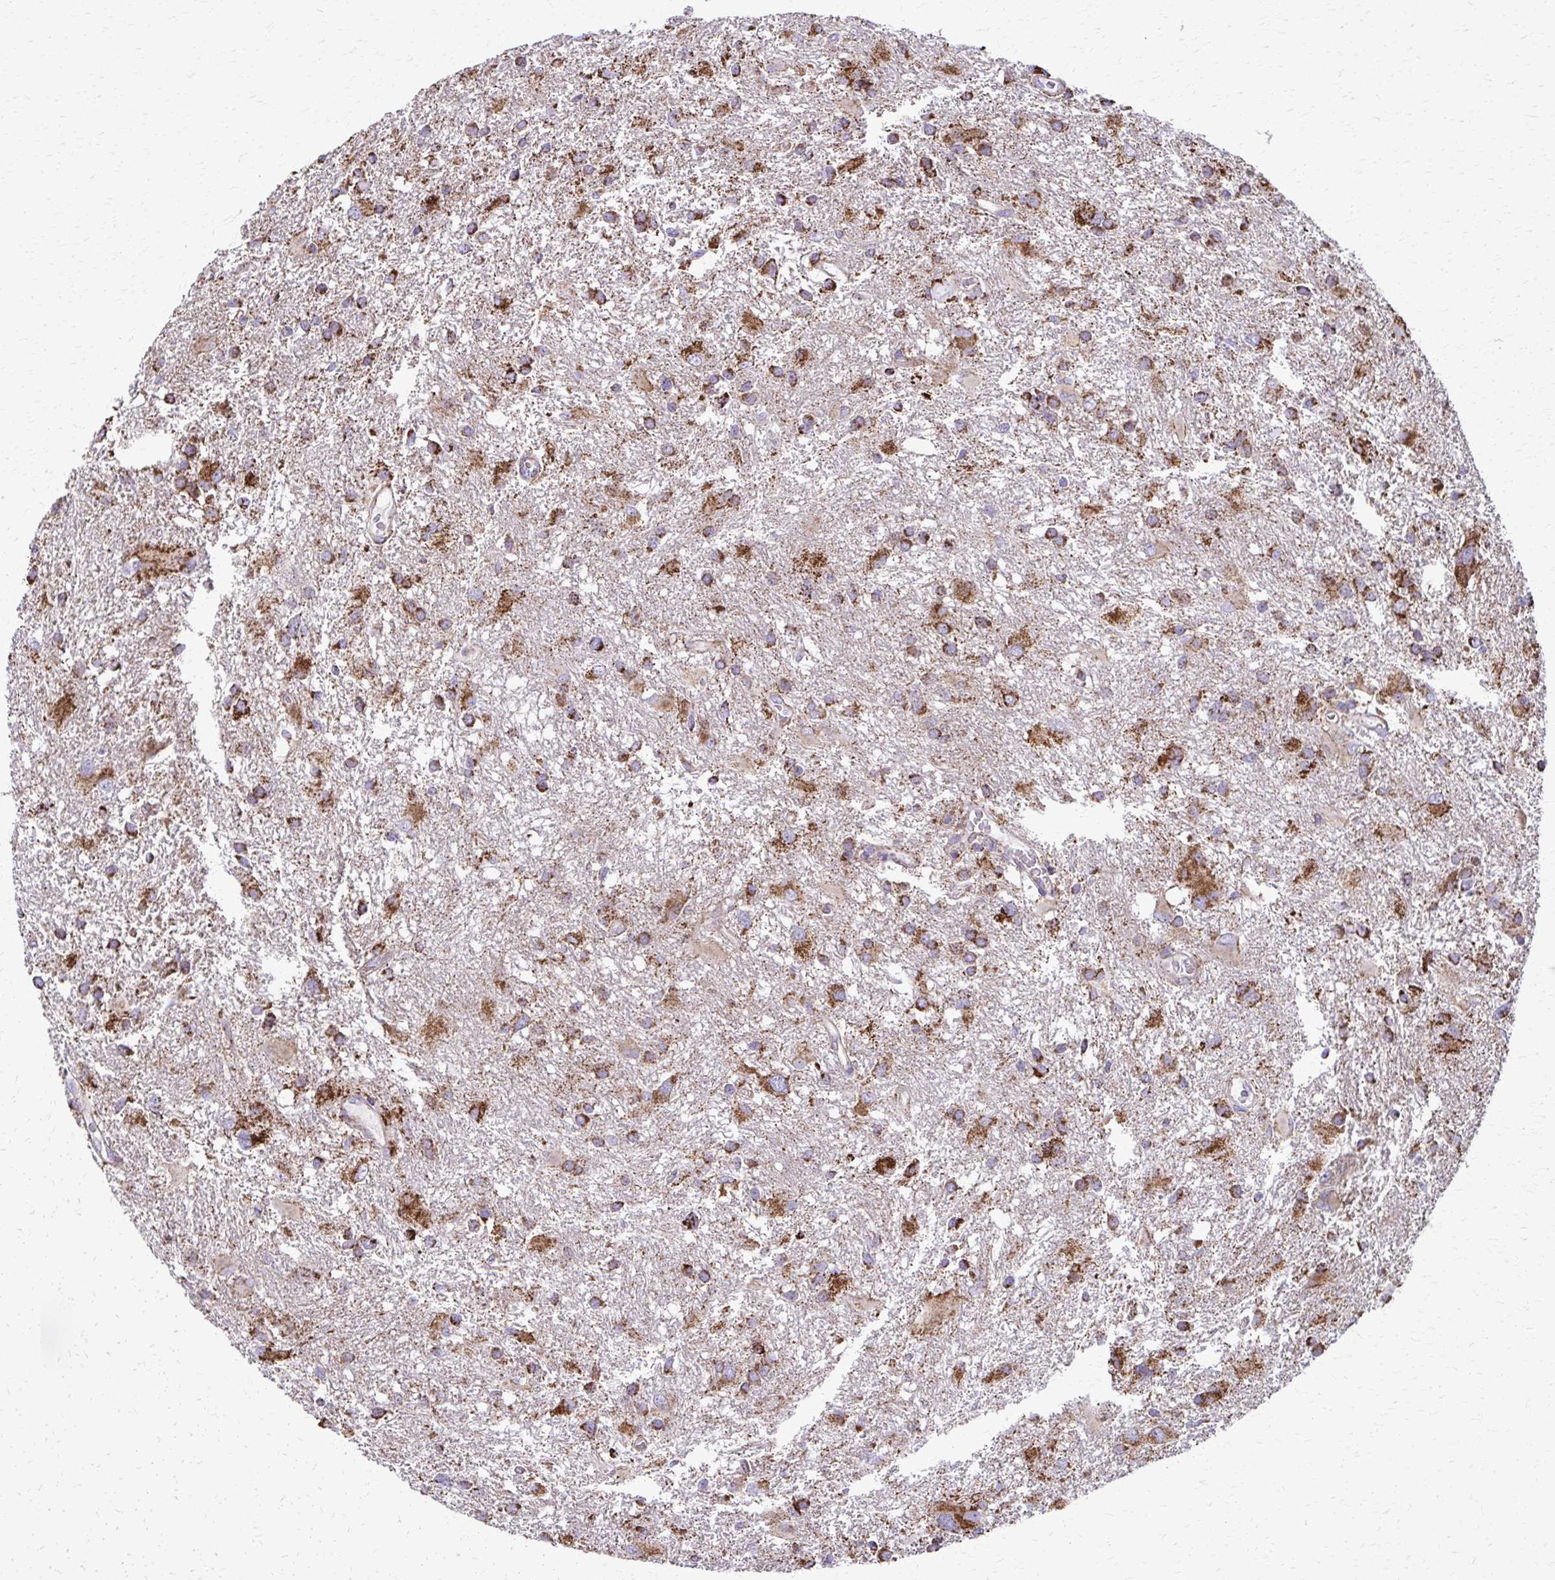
{"staining": {"intensity": "strong", "quantity": ">75%", "location": "cytoplasmic/membranous"}, "tissue": "glioma", "cell_type": "Tumor cells", "image_type": "cancer", "snomed": [{"axis": "morphology", "description": "Glioma, malignant, High grade"}, {"axis": "topography", "description": "Brain"}], "caption": "A high amount of strong cytoplasmic/membranous expression is appreciated in approximately >75% of tumor cells in malignant high-grade glioma tissue.", "gene": "TVP23A", "patient": {"sex": "male", "age": 53}}